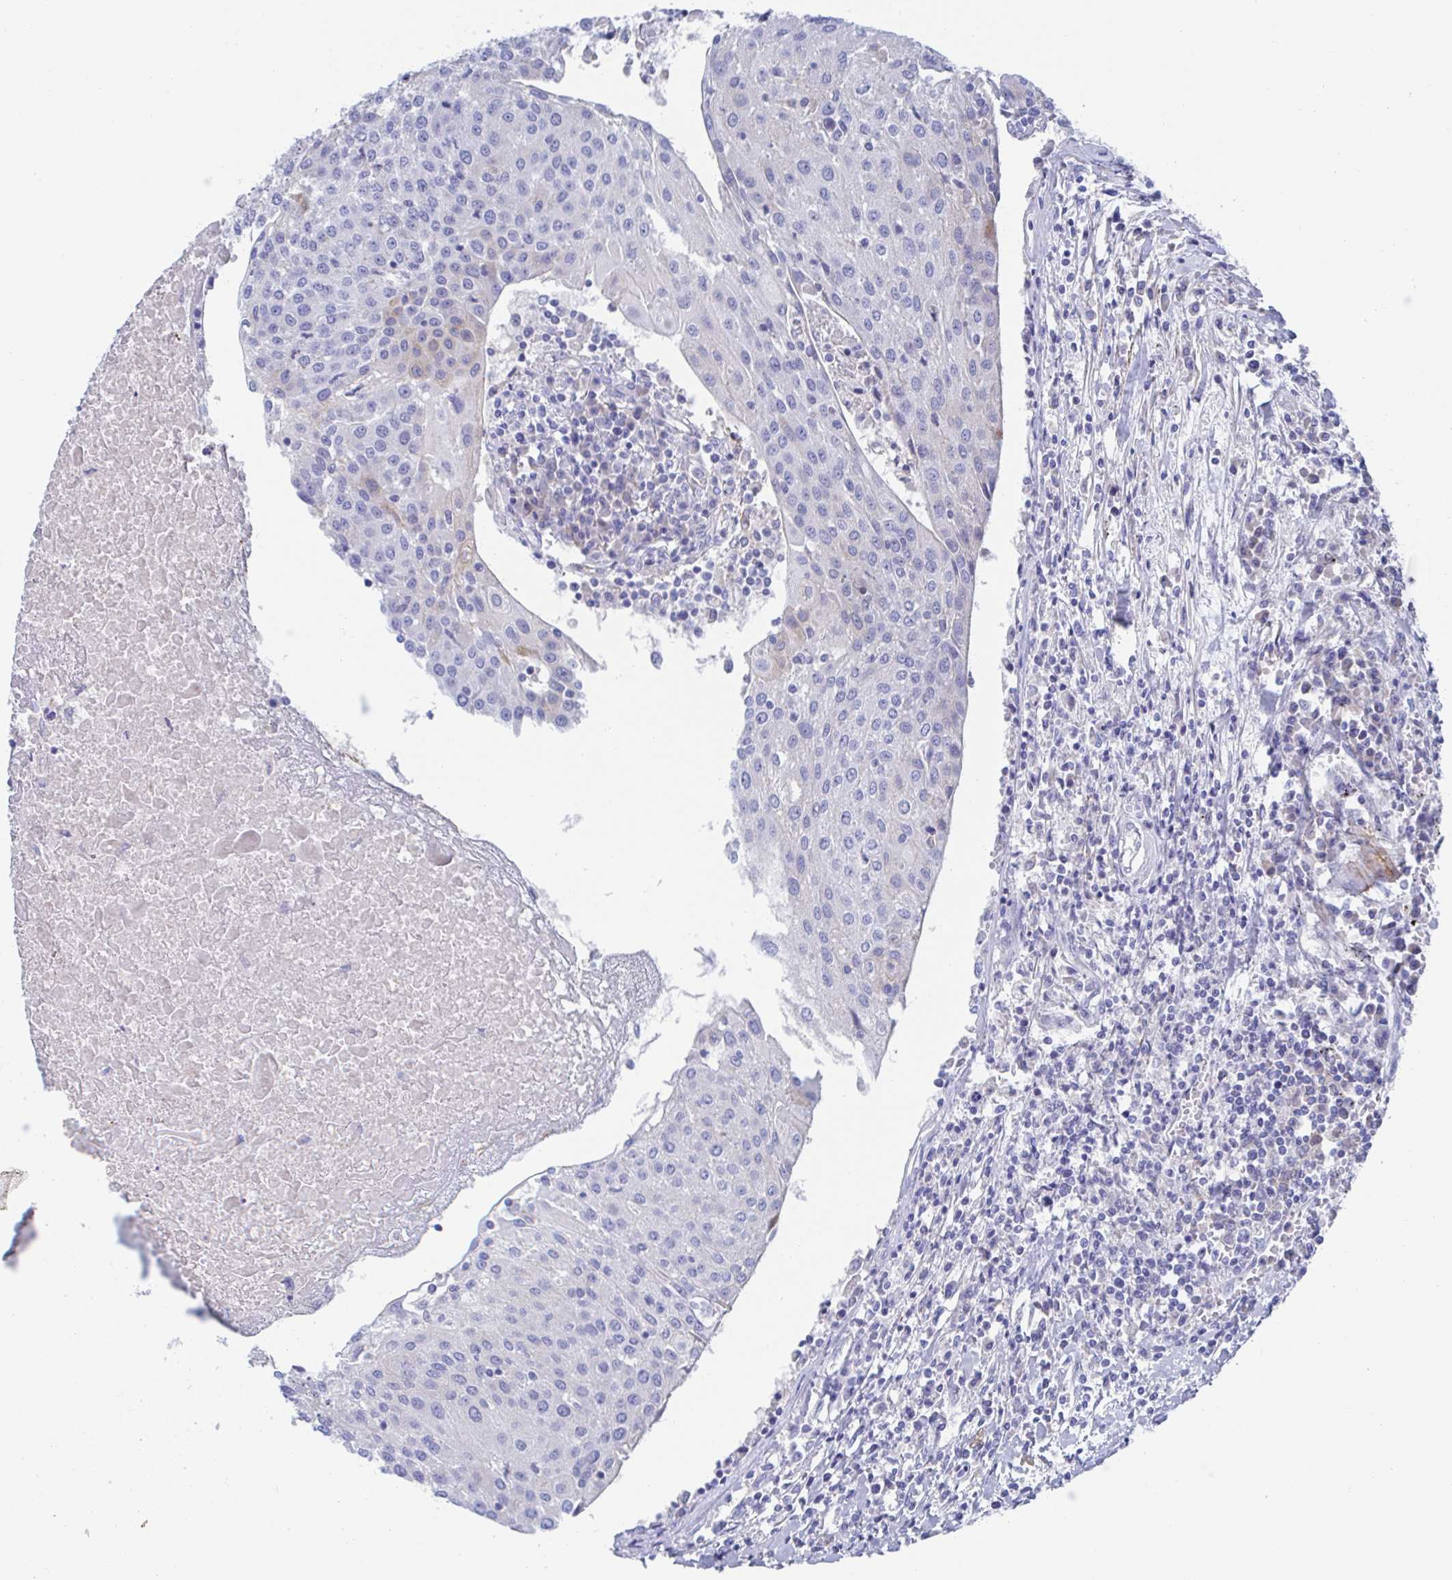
{"staining": {"intensity": "negative", "quantity": "none", "location": "none"}, "tissue": "urothelial cancer", "cell_type": "Tumor cells", "image_type": "cancer", "snomed": [{"axis": "morphology", "description": "Urothelial carcinoma, High grade"}, {"axis": "topography", "description": "Urinary bladder"}], "caption": "Tumor cells are negative for brown protein staining in urothelial cancer.", "gene": "CDH2", "patient": {"sex": "female", "age": 85}}